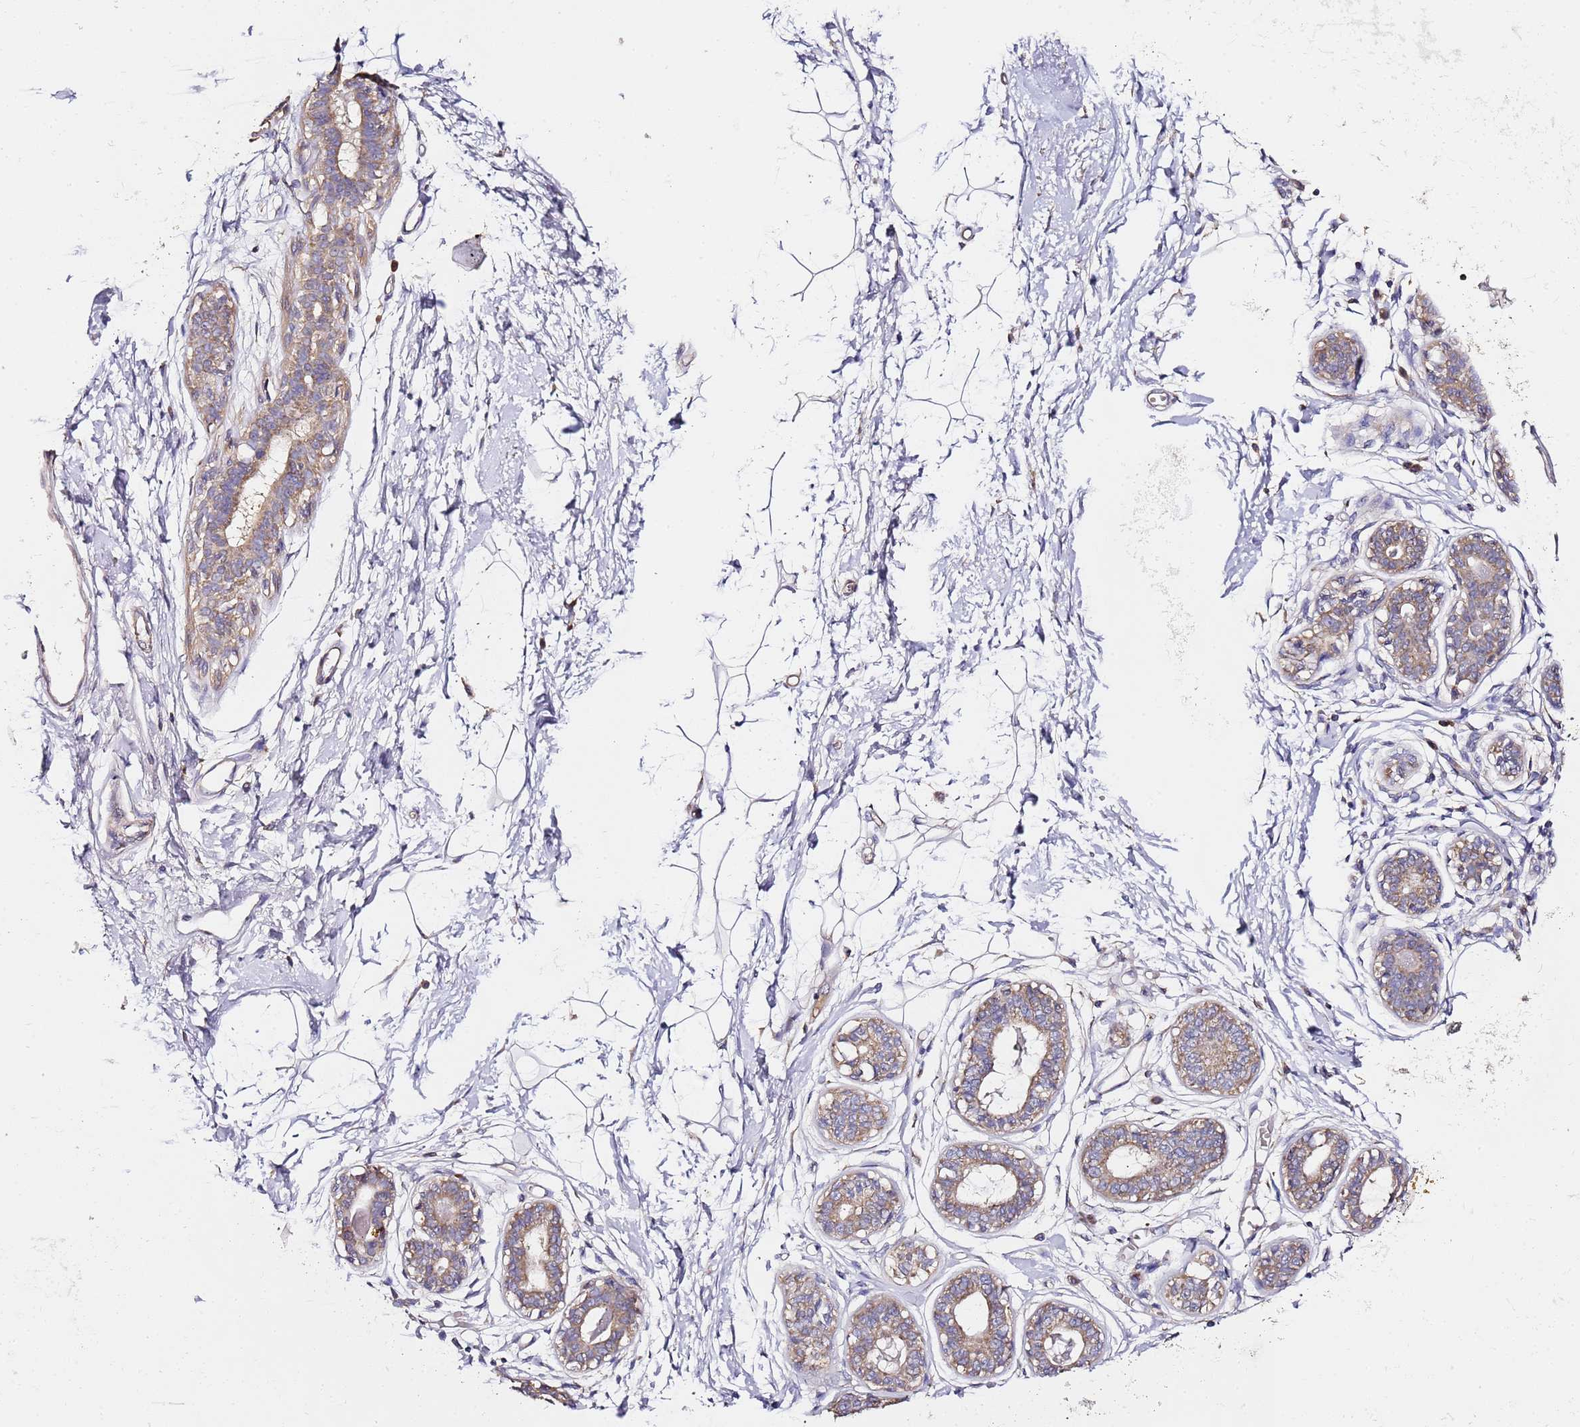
{"staining": {"intensity": "negative", "quantity": "none", "location": "none"}, "tissue": "breast", "cell_type": "Adipocytes", "image_type": "normal", "snomed": [{"axis": "morphology", "description": "Normal tissue, NOS"}, {"axis": "topography", "description": "Breast"}], "caption": "IHC image of normal human breast stained for a protein (brown), which demonstrates no expression in adipocytes. Nuclei are stained in blue.", "gene": "OR2B11", "patient": {"sex": "female", "age": 45}}